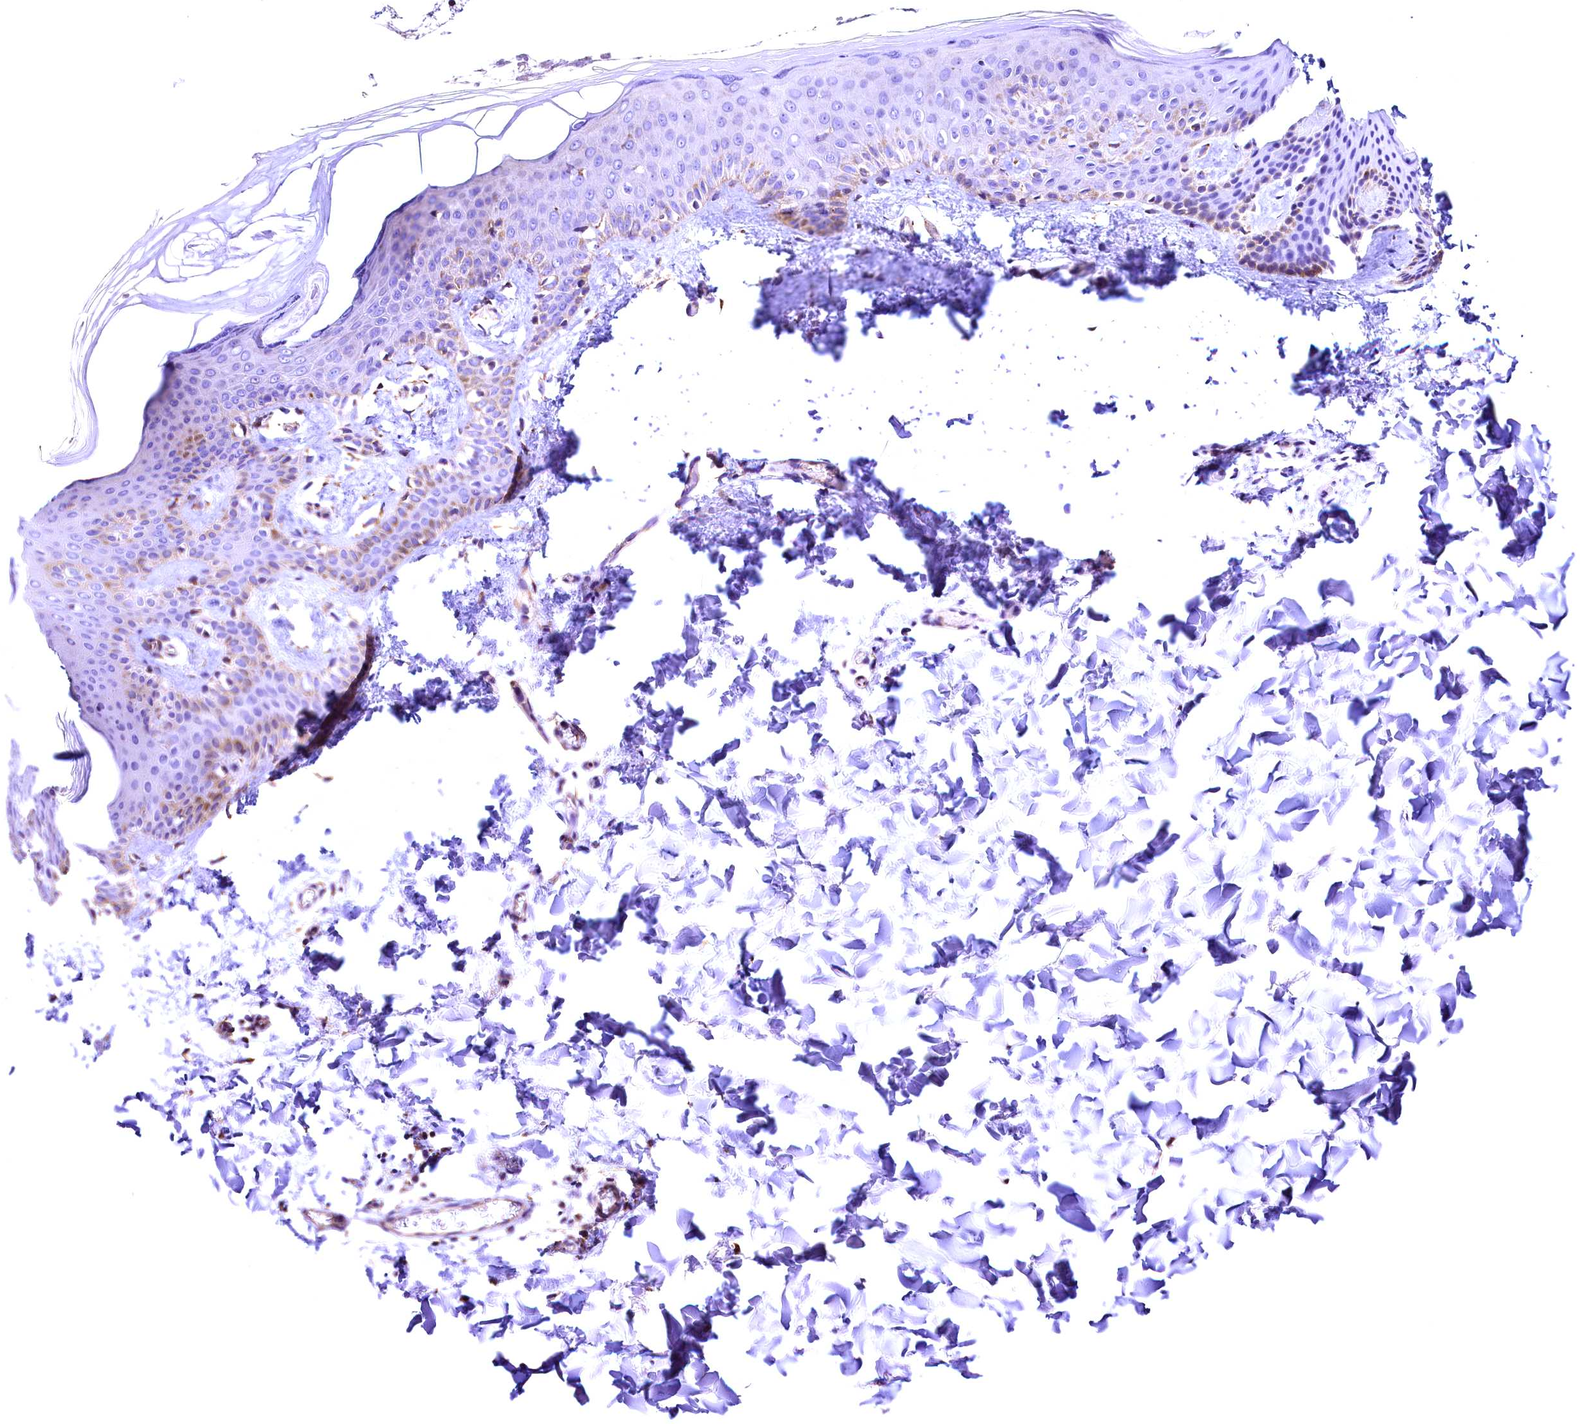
{"staining": {"intensity": "moderate", "quantity": ">75%", "location": "cytoplasmic/membranous"}, "tissue": "skin", "cell_type": "Fibroblasts", "image_type": "normal", "snomed": [{"axis": "morphology", "description": "Normal tissue, NOS"}, {"axis": "topography", "description": "Skin"}], "caption": "Immunohistochemistry (IHC) photomicrograph of normal human skin stained for a protein (brown), which reveals medium levels of moderate cytoplasmic/membranous expression in approximately >75% of fibroblasts.", "gene": "ACAA2", "patient": {"sex": "male", "age": 36}}